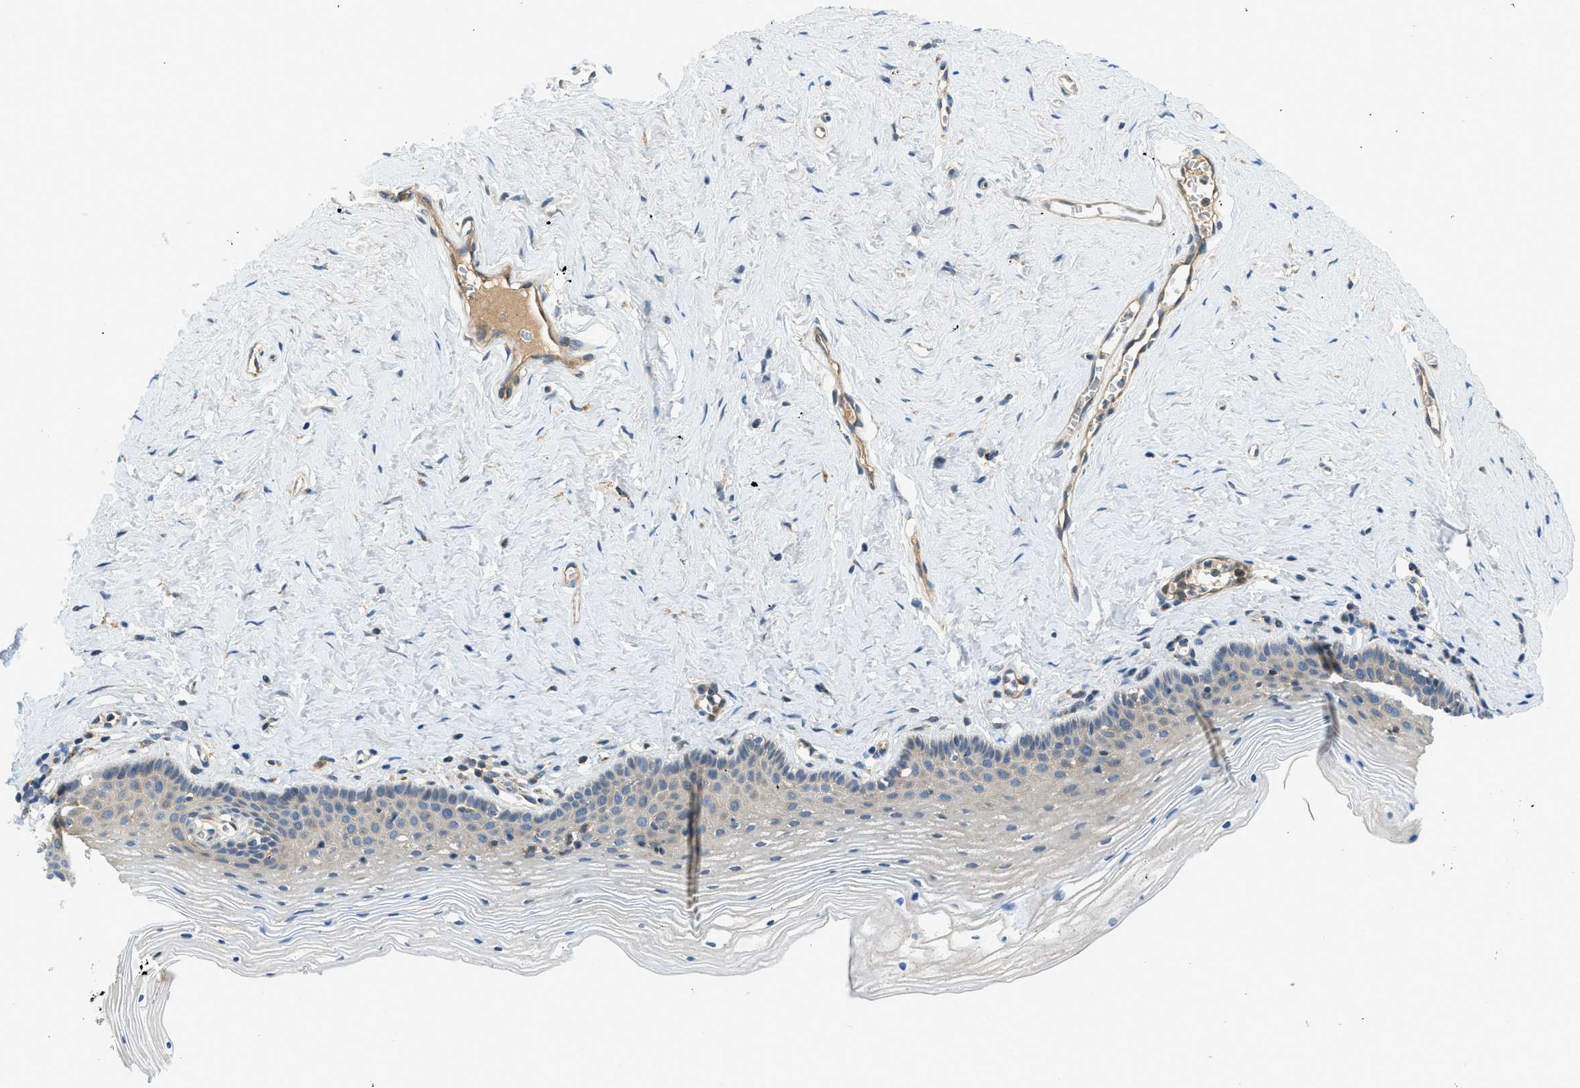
{"staining": {"intensity": "negative", "quantity": "none", "location": "none"}, "tissue": "vagina", "cell_type": "Squamous epithelial cells", "image_type": "normal", "snomed": [{"axis": "morphology", "description": "Normal tissue, NOS"}, {"axis": "topography", "description": "Vagina"}], "caption": "Immunohistochemistry (IHC) image of unremarkable vagina stained for a protein (brown), which demonstrates no staining in squamous epithelial cells.", "gene": "KCNK1", "patient": {"sex": "female", "age": 32}}